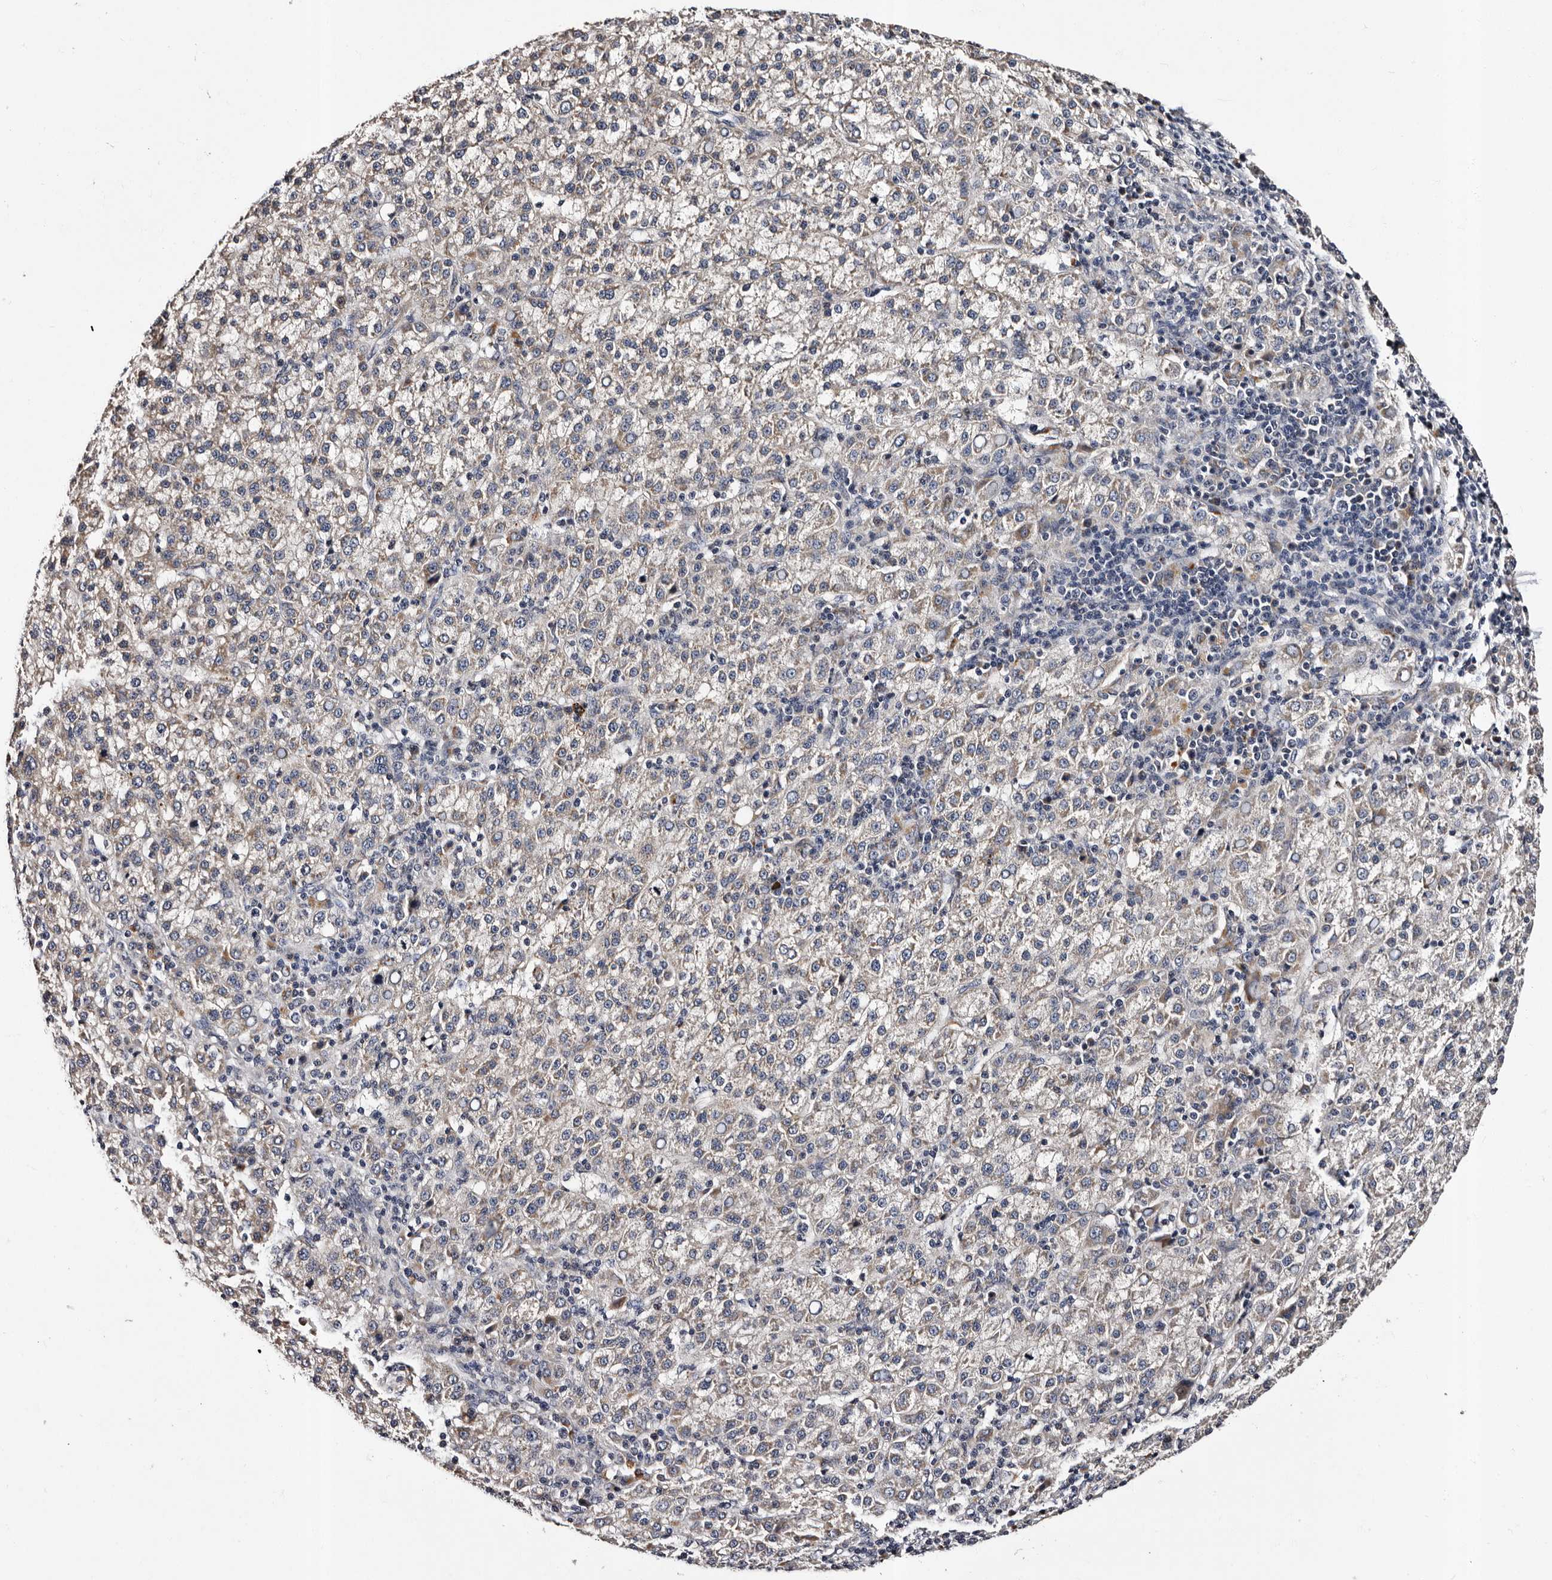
{"staining": {"intensity": "weak", "quantity": "<25%", "location": "cytoplasmic/membranous"}, "tissue": "liver cancer", "cell_type": "Tumor cells", "image_type": "cancer", "snomed": [{"axis": "morphology", "description": "Carcinoma, Hepatocellular, NOS"}, {"axis": "topography", "description": "Liver"}], "caption": "IHC of human liver hepatocellular carcinoma displays no expression in tumor cells.", "gene": "ADCK5", "patient": {"sex": "female", "age": 58}}